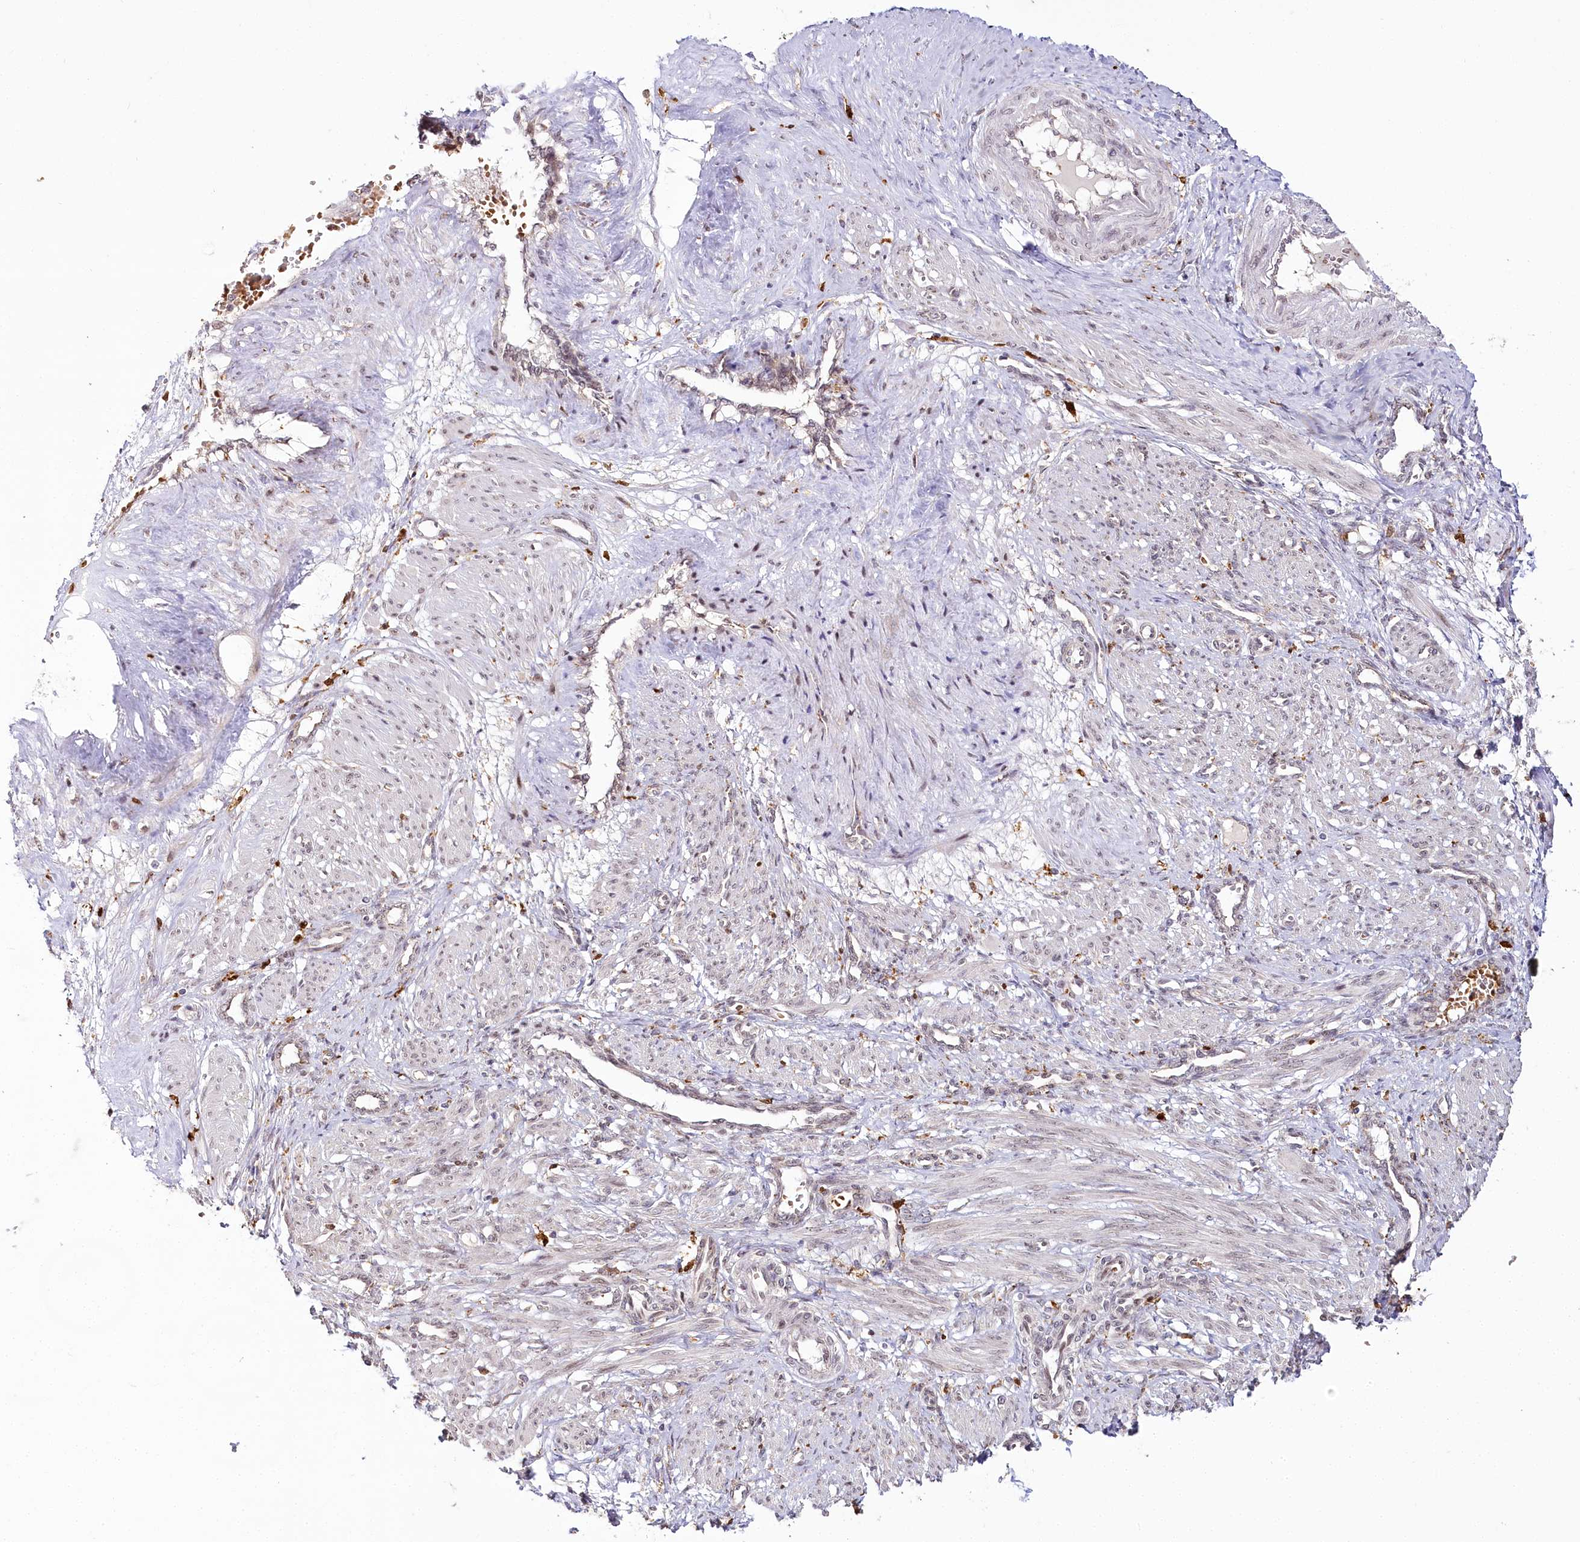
{"staining": {"intensity": "weak", "quantity": "25%-75%", "location": "nuclear"}, "tissue": "smooth muscle", "cell_type": "Smooth muscle cells", "image_type": "normal", "snomed": [{"axis": "morphology", "description": "Normal tissue, NOS"}, {"axis": "topography", "description": "Endometrium"}], "caption": "Protein staining exhibits weak nuclear positivity in about 25%-75% of smooth muscle cells in benign smooth muscle.", "gene": "WDR36", "patient": {"sex": "female", "age": 33}}